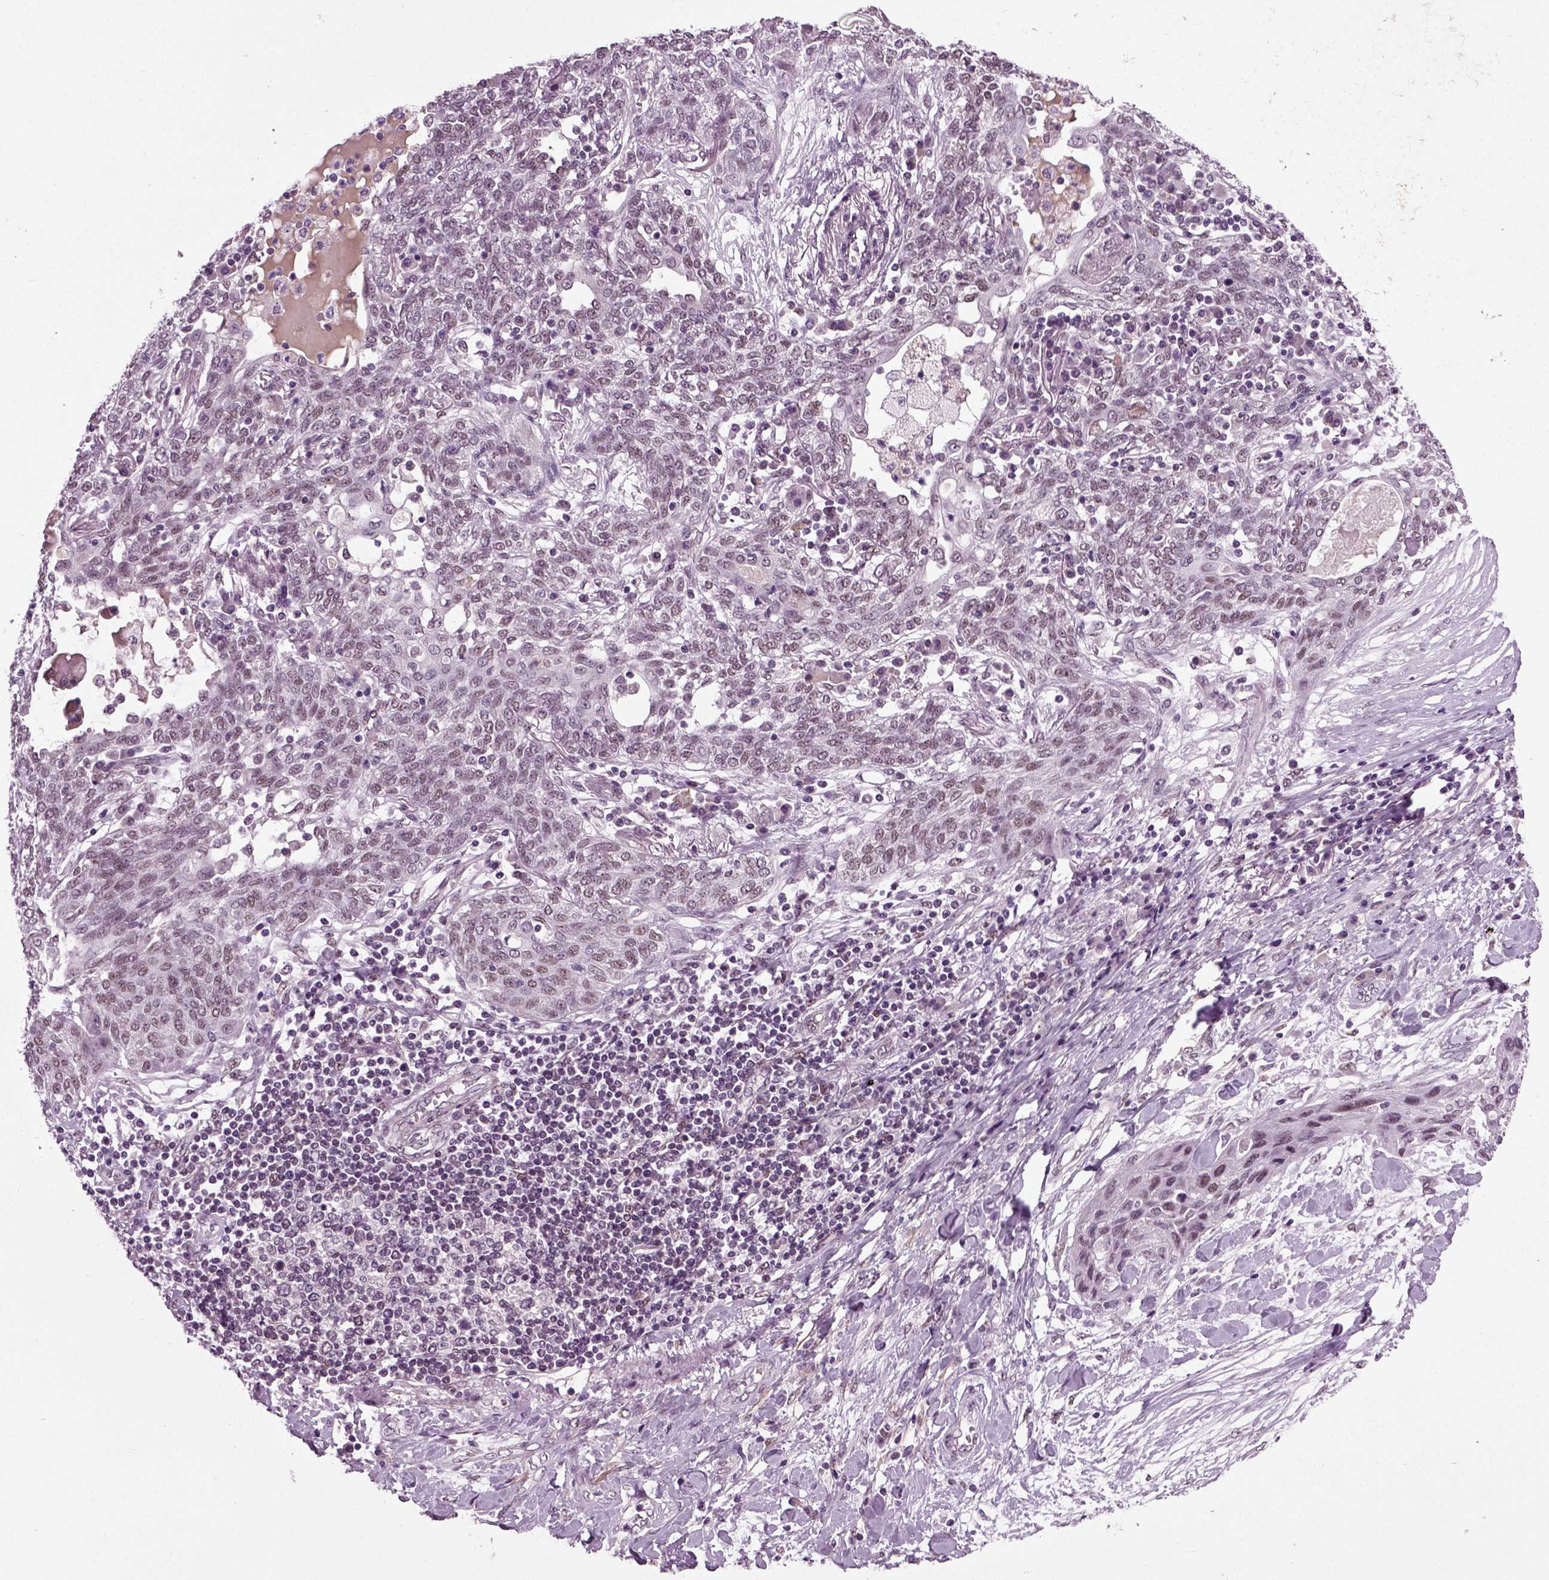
{"staining": {"intensity": "weak", "quantity": "25%-75%", "location": "nuclear"}, "tissue": "lung cancer", "cell_type": "Tumor cells", "image_type": "cancer", "snomed": [{"axis": "morphology", "description": "Squamous cell carcinoma, NOS"}, {"axis": "topography", "description": "Lung"}], "caption": "Immunohistochemistry (IHC) micrograph of human lung cancer (squamous cell carcinoma) stained for a protein (brown), which exhibits low levels of weak nuclear staining in about 25%-75% of tumor cells.", "gene": "RCOR3", "patient": {"sex": "female", "age": 70}}